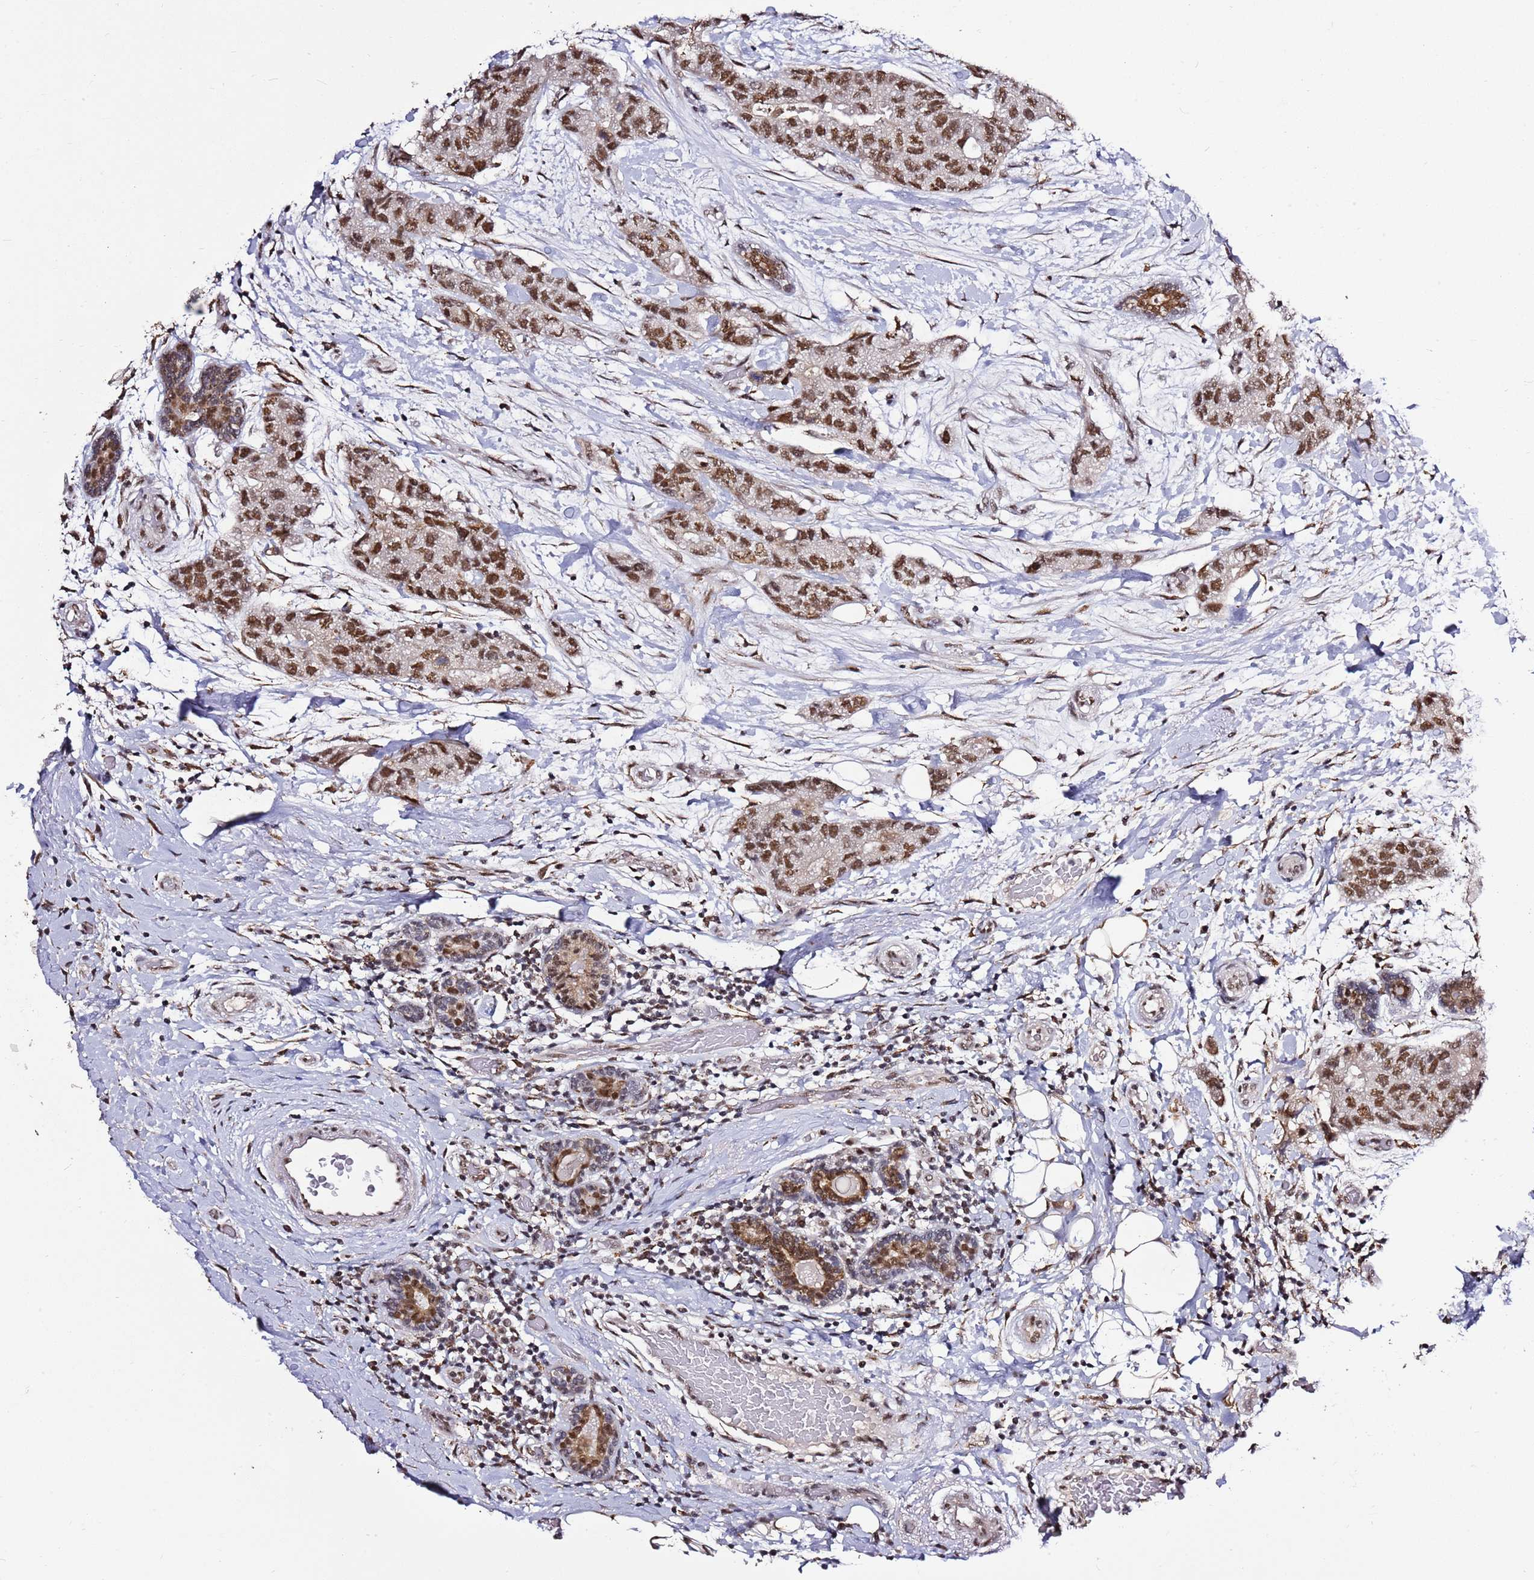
{"staining": {"intensity": "moderate", "quantity": ">75%", "location": "nuclear"}, "tissue": "breast cancer", "cell_type": "Tumor cells", "image_type": "cancer", "snomed": [{"axis": "morphology", "description": "Duct carcinoma"}, {"axis": "topography", "description": "Breast"}], "caption": "This histopathology image displays immunohistochemistry staining of human invasive ductal carcinoma (breast), with medium moderate nuclear positivity in about >75% of tumor cells.", "gene": "AKAP8L", "patient": {"sex": "female", "age": 62}}